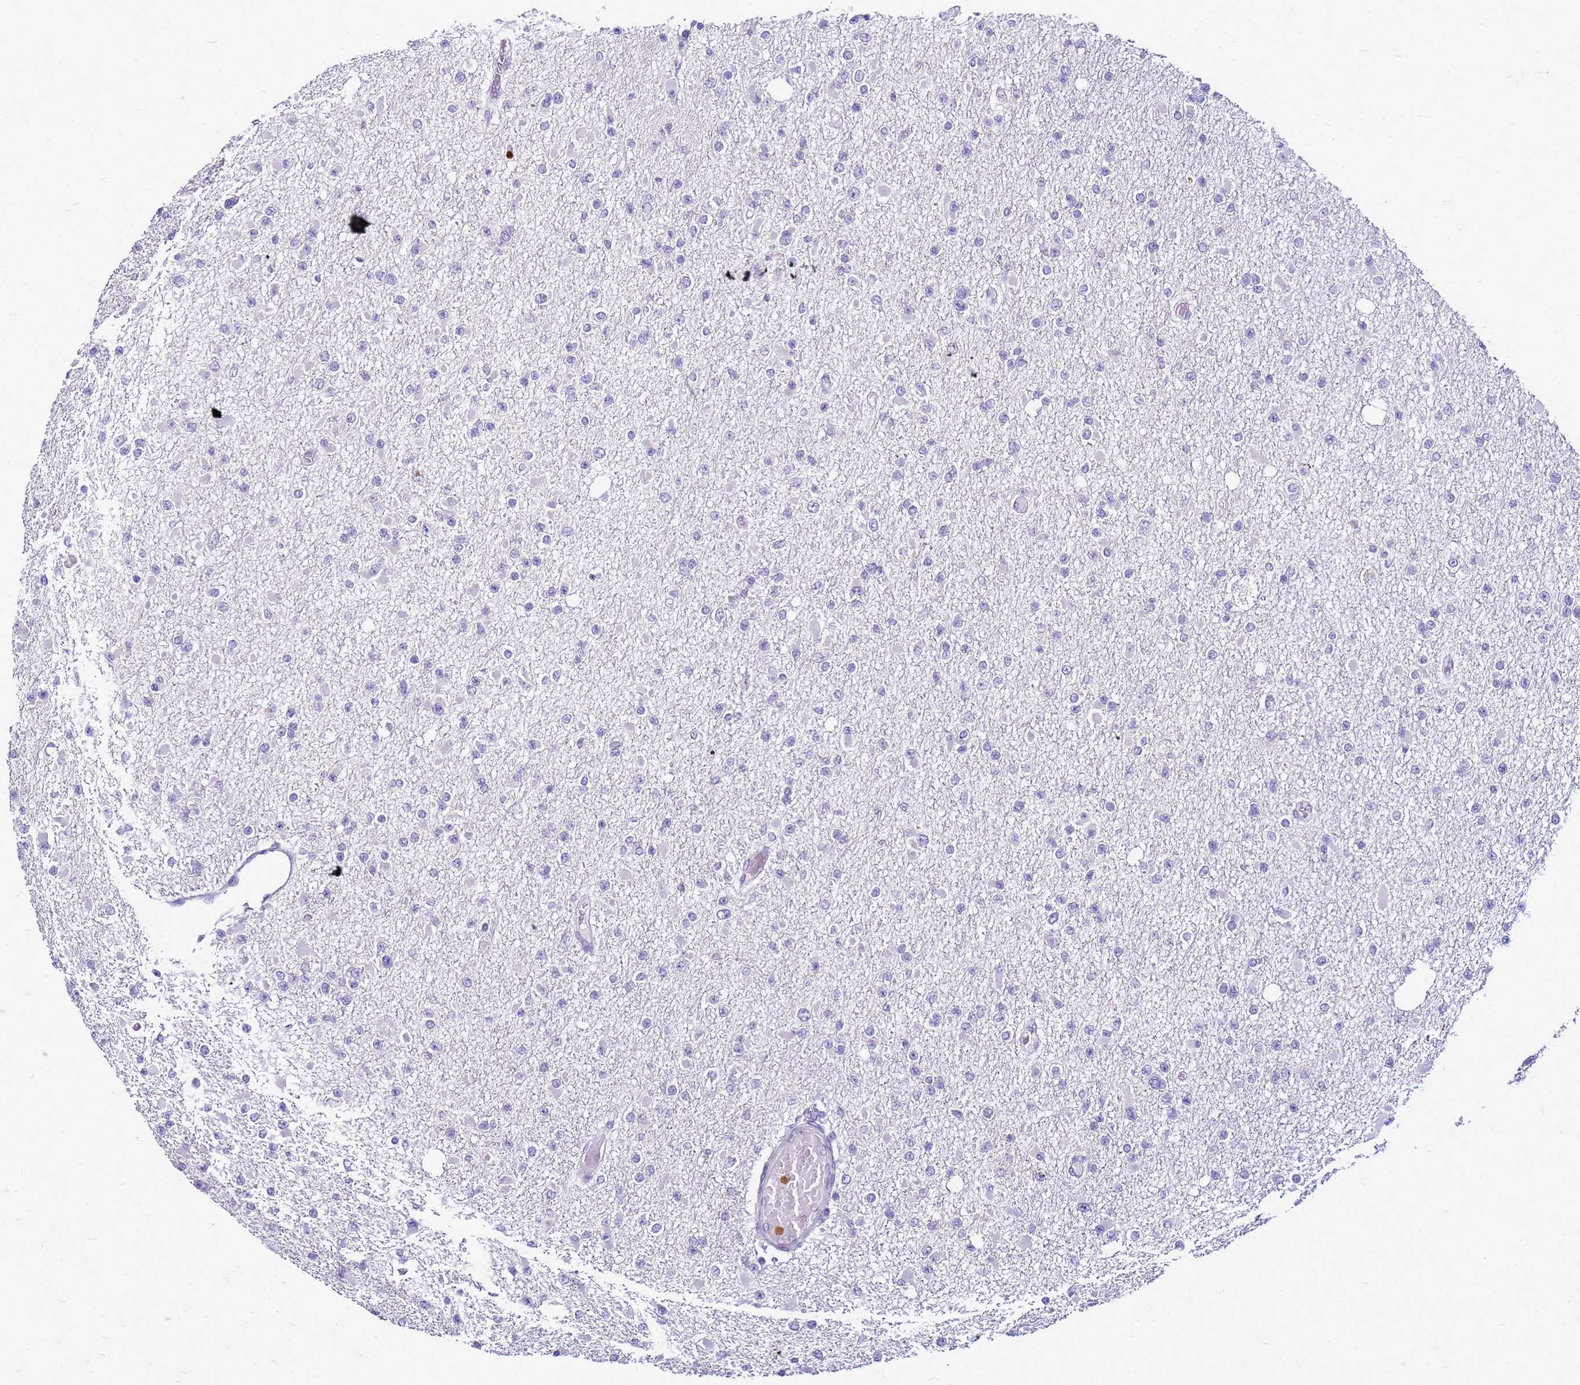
{"staining": {"intensity": "negative", "quantity": "none", "location": "none"}, "tissue": "glioma", "cell_type": "Tumor cells", "image_type": "cancer", "snomed": [{"axis": "morphology", "description": "Glioma, malignant, Low grade"}, {"axis": "topography", "description": "Brain"}], "caption": "DAB (3,3'-diaminobenzidine) immunohistochemical staining of human glioma exhibits no significant positivity in tumor cells.", "gene": "VPS4B", "patient": {"sex": "female", "age": 22}}